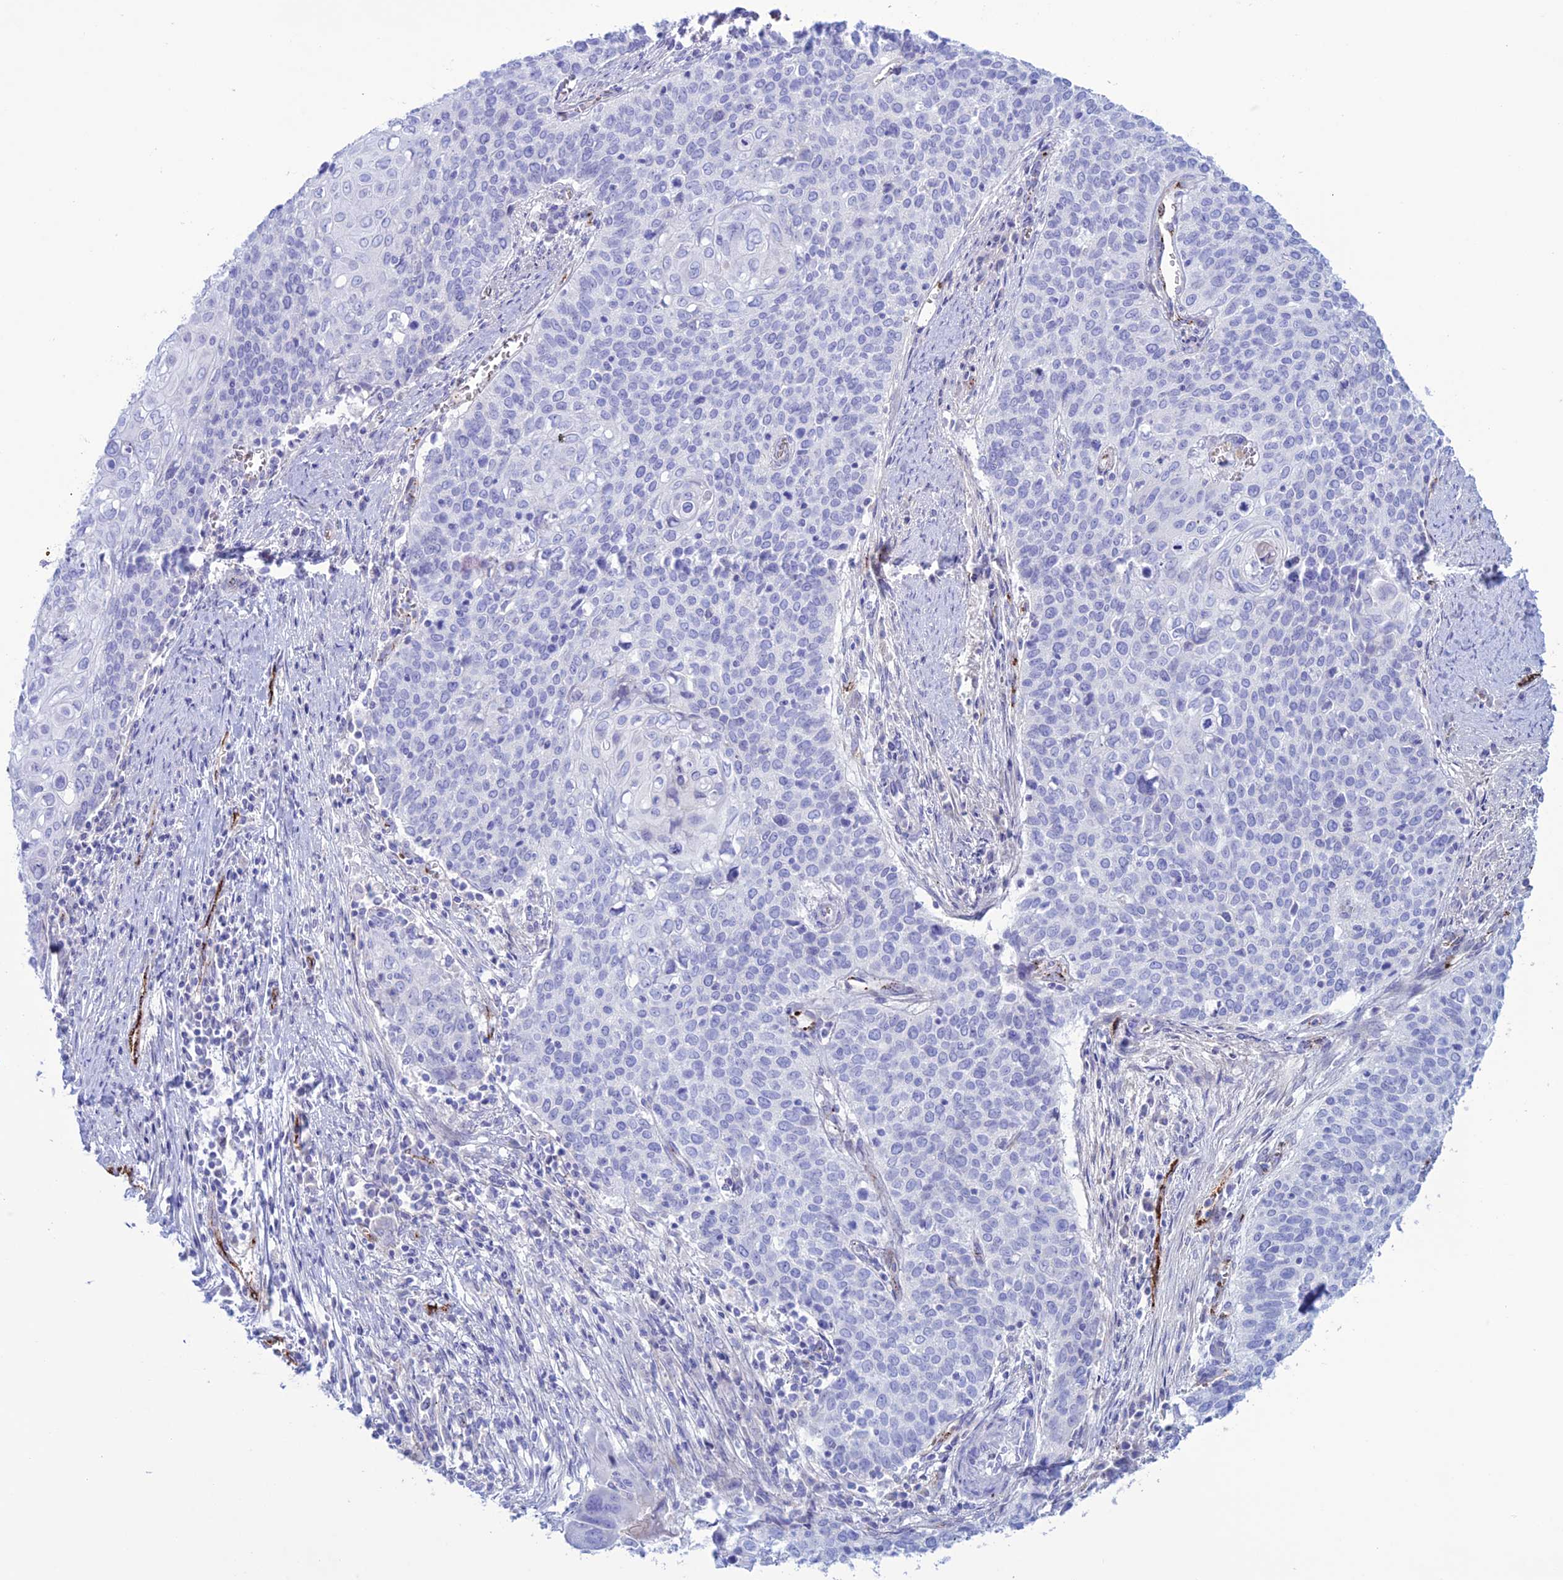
{"staining": {"intensity": "negative", "quantity": "none", "location": "none"}, "tissue": "cervical cancer", "cell_type": "Tumor cells", "image_type": "cancer", "snomed": [{"axis": "morphology", "description": "Squamous cell carcinoma, NOS"}, {"axis": "topography", "description": "Cervix"}], "caption": "Cervical cancer was stained to show a protein in brown. There is no significant positivity in tumor cells.", "gene": "CDC42EP5", "patient": {"sex": "female", "age": 39}}